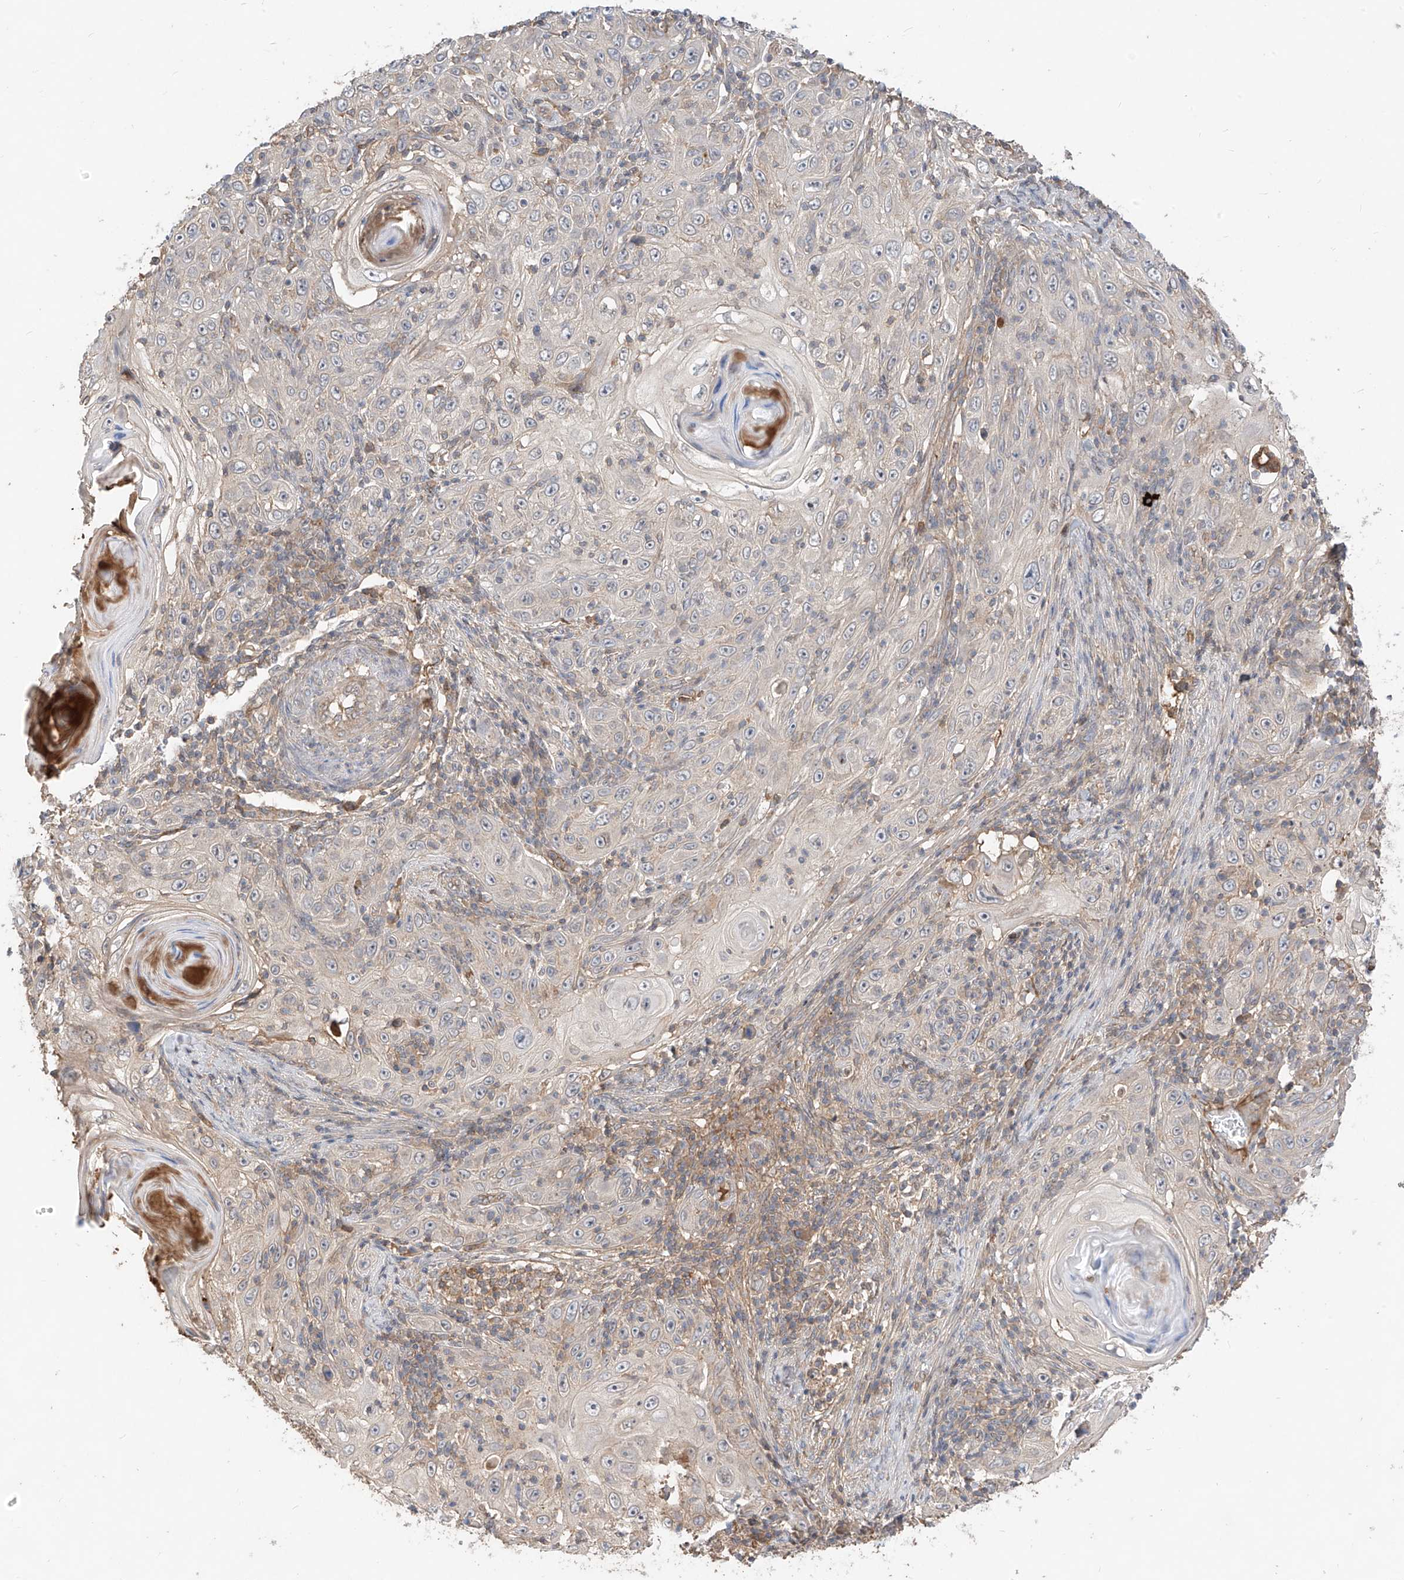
{"staining": {"intensity": "weak", "quantity": "<25%", "location": "cytoplasmic/membranous"}, "tissue": "skin cancer", "cell_type": "Tumor cells", "image_type": "cancer", "snomed": [{"axis": "morphology", "description": "Squamous cell carcinoma, NOS"}, {"axis": "topography", "description": "Skin"}], "caption": "Protein analysis of skin cancer displays no significant expression in tumor cells. (Brightfield microscopy of DAB IHC at high magnification).", "gene": "CACNA2D4", "patient": {"sex": "female", "age": 88}}